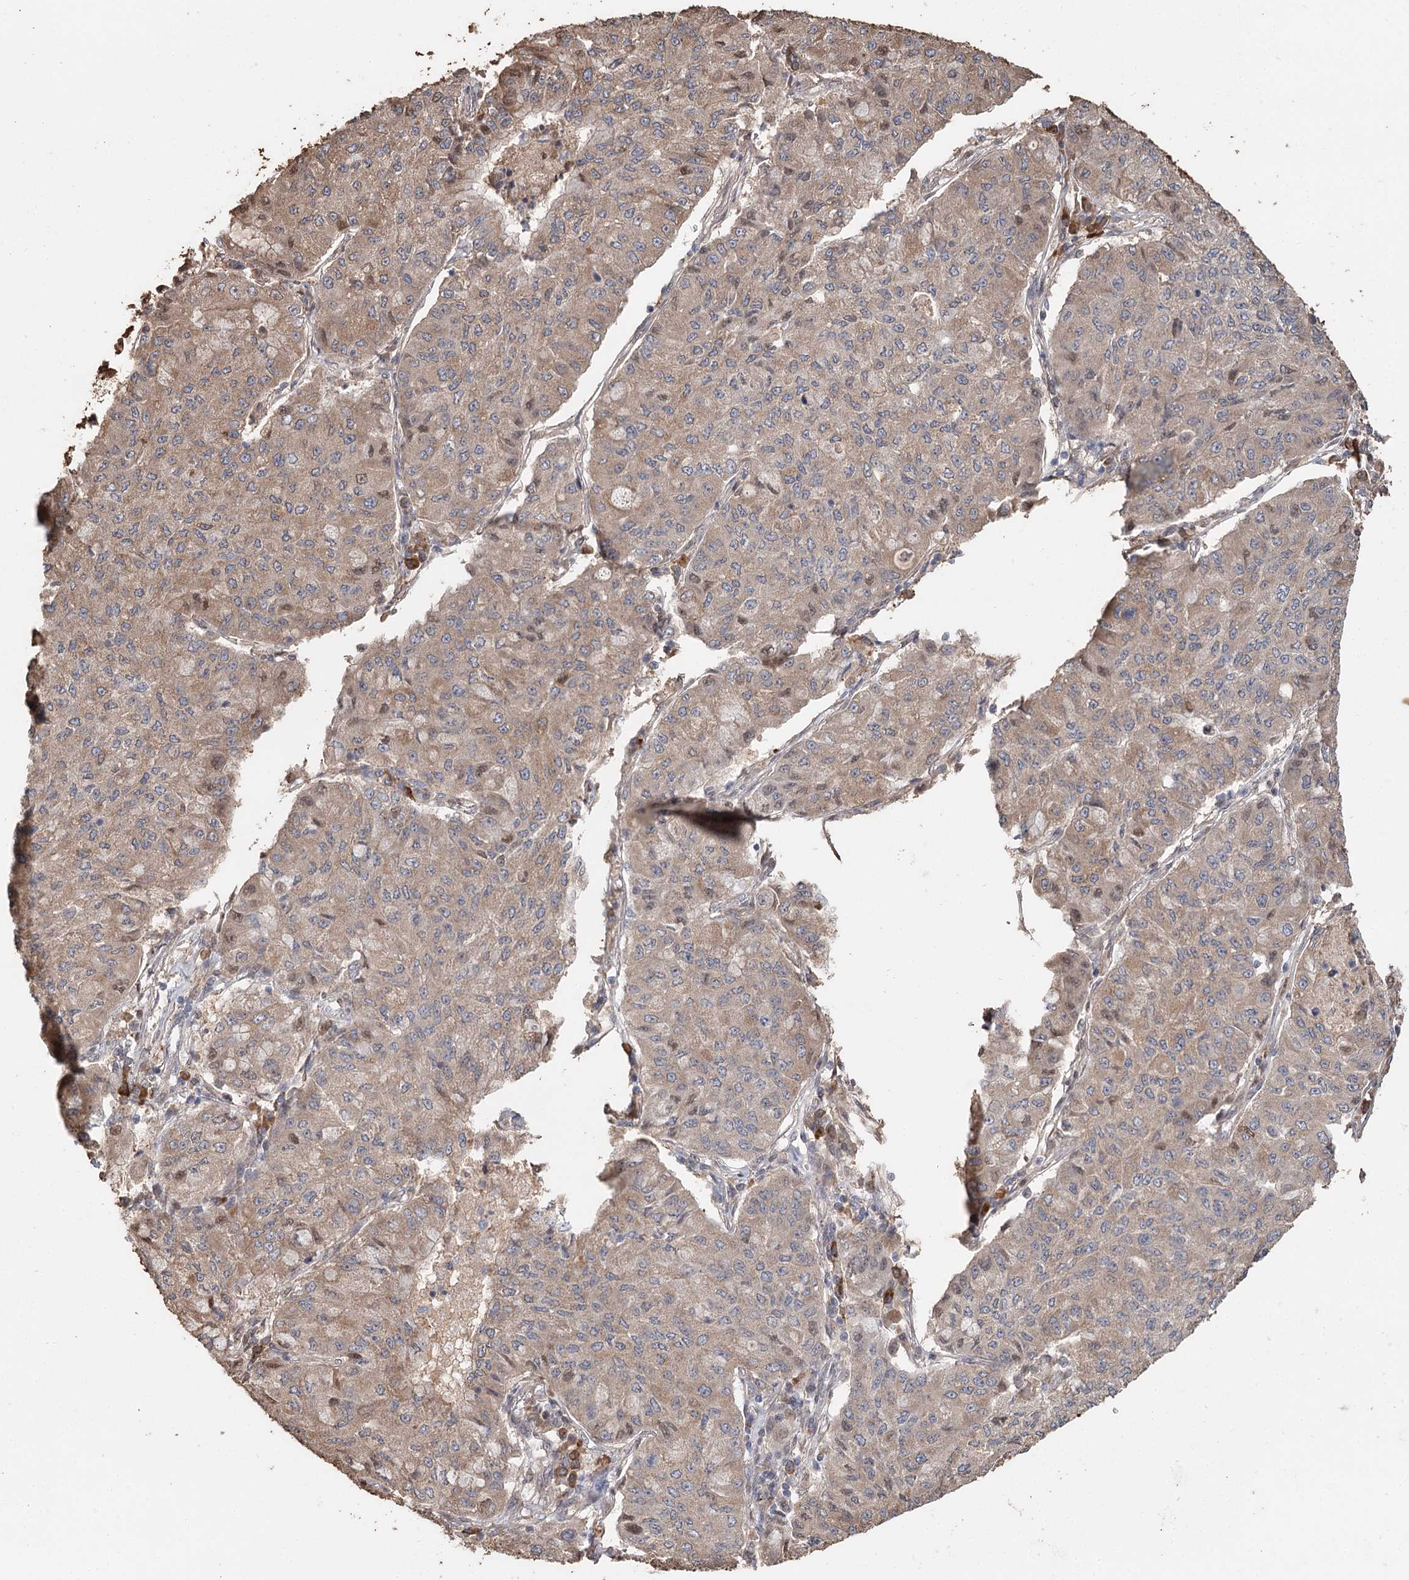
{"staining": {"intensity": "moderate", "quantity": ">75%", "location": "cytoplasmic/membranous"}, "tissue": "lung cancer", "cell_type": "Tumor cells", "image_type": "cancer", "snomed": [{"axis": "morphology", "description": "Squamous cell carcinoma, NOS"}, {"axis": "topography", "description": "Lung"}], "caption": "Lung cancer was stained to show a protein in brown. There is medium levels of moderate cytoplasmic/membranous staining in about >75% of tumor cells.", "gene": "SYVN1", "patient": {"sex": "male", "age": 74}}